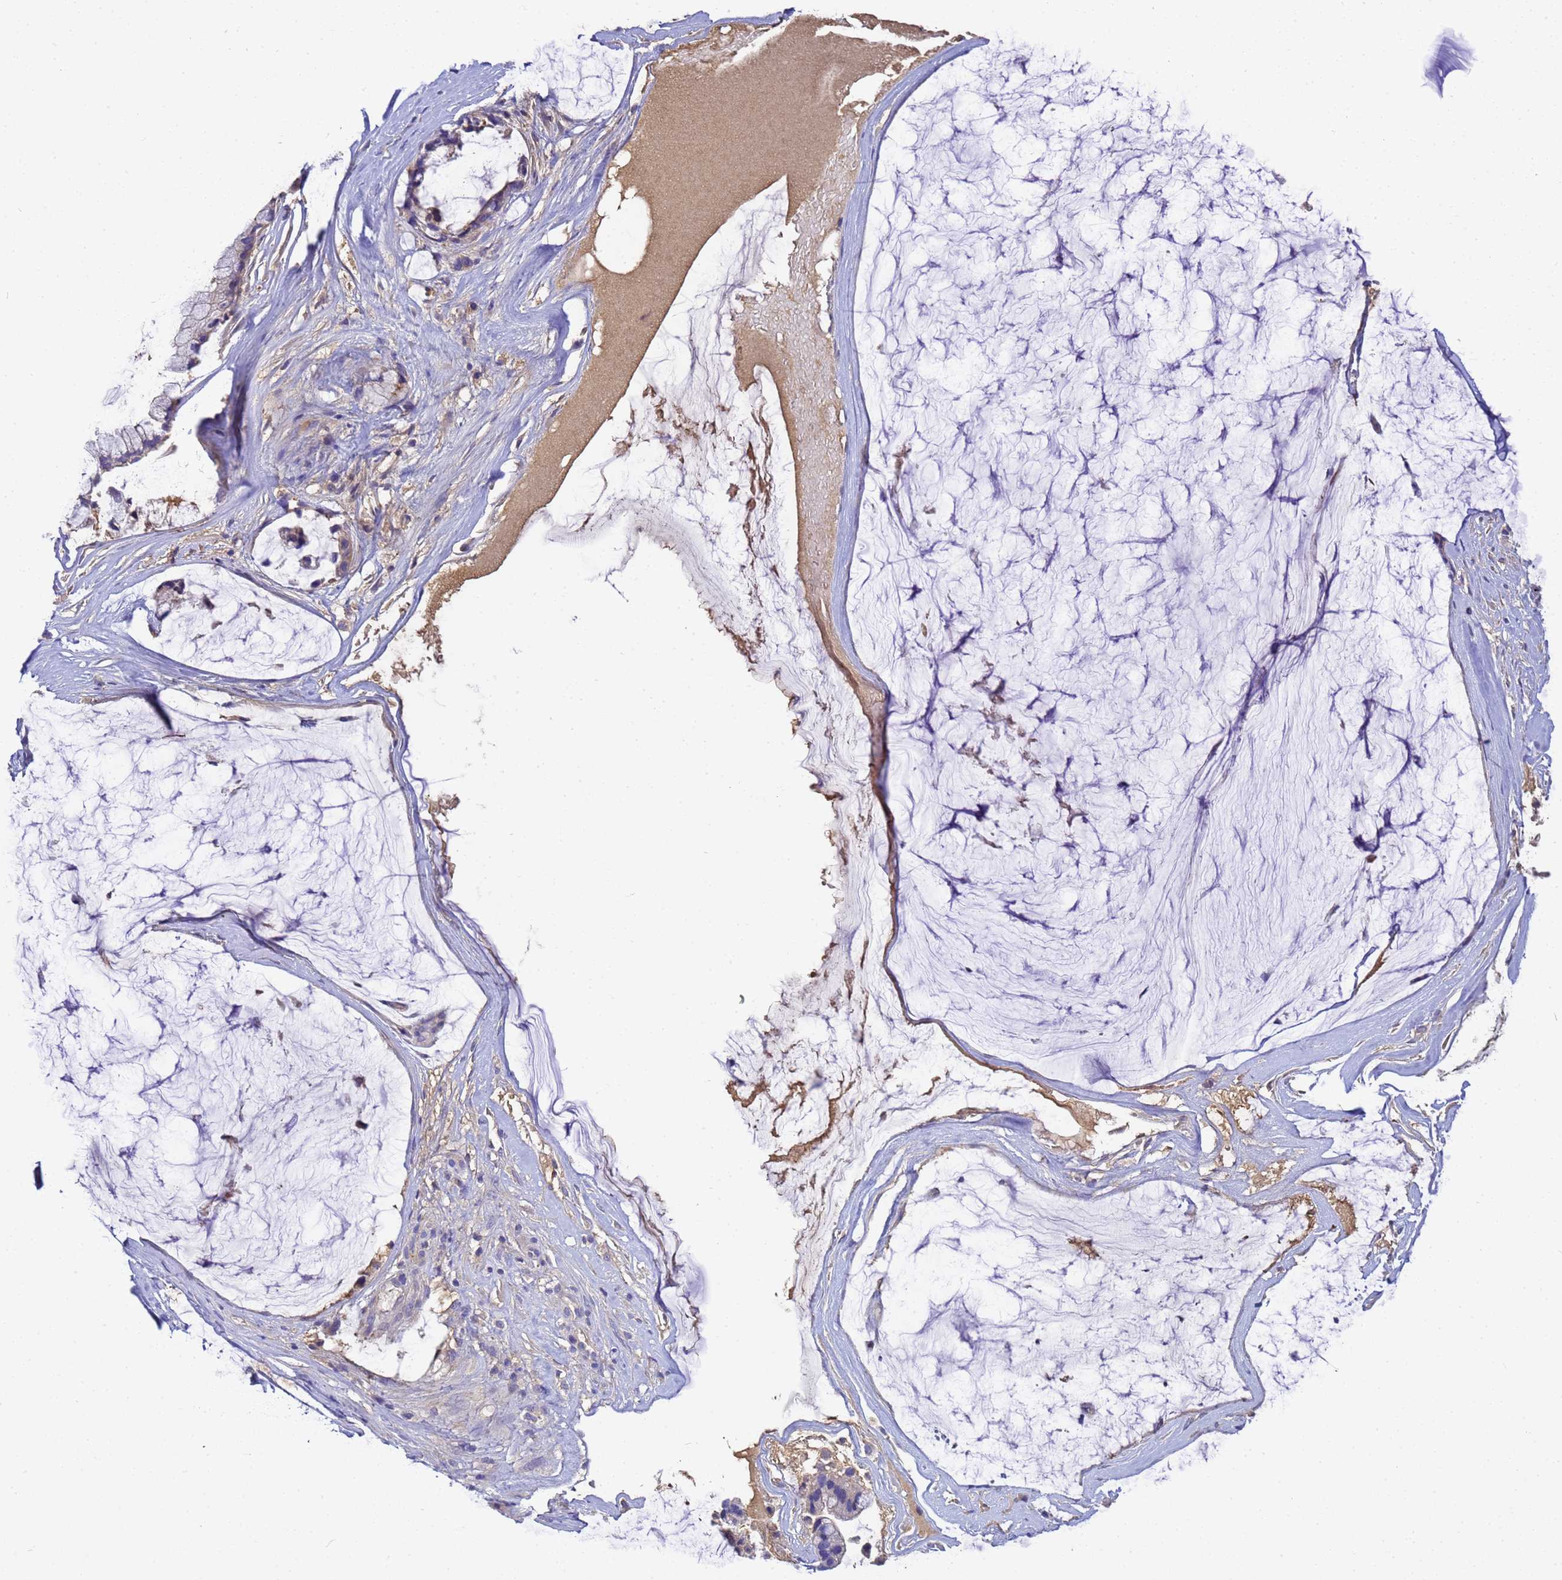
{"staining": {"intensity": "negative", "quantity": "none", "location": "none"}, "tissue": "ovarian cancer", "cell_type": "Tumor cells", "image_type": "cancer", "snomed": [{"axis": "morphology", "description": "Cystadenocarcinoma, mucinous, NOS"}, {"axis": "topography", "description": "Ovary"}], "caption": "Image shows no significant protein staining in tumor cells of ovarian cancer.", "gene": "TBCD", "patient": {"sex": "female", "age": 39}}